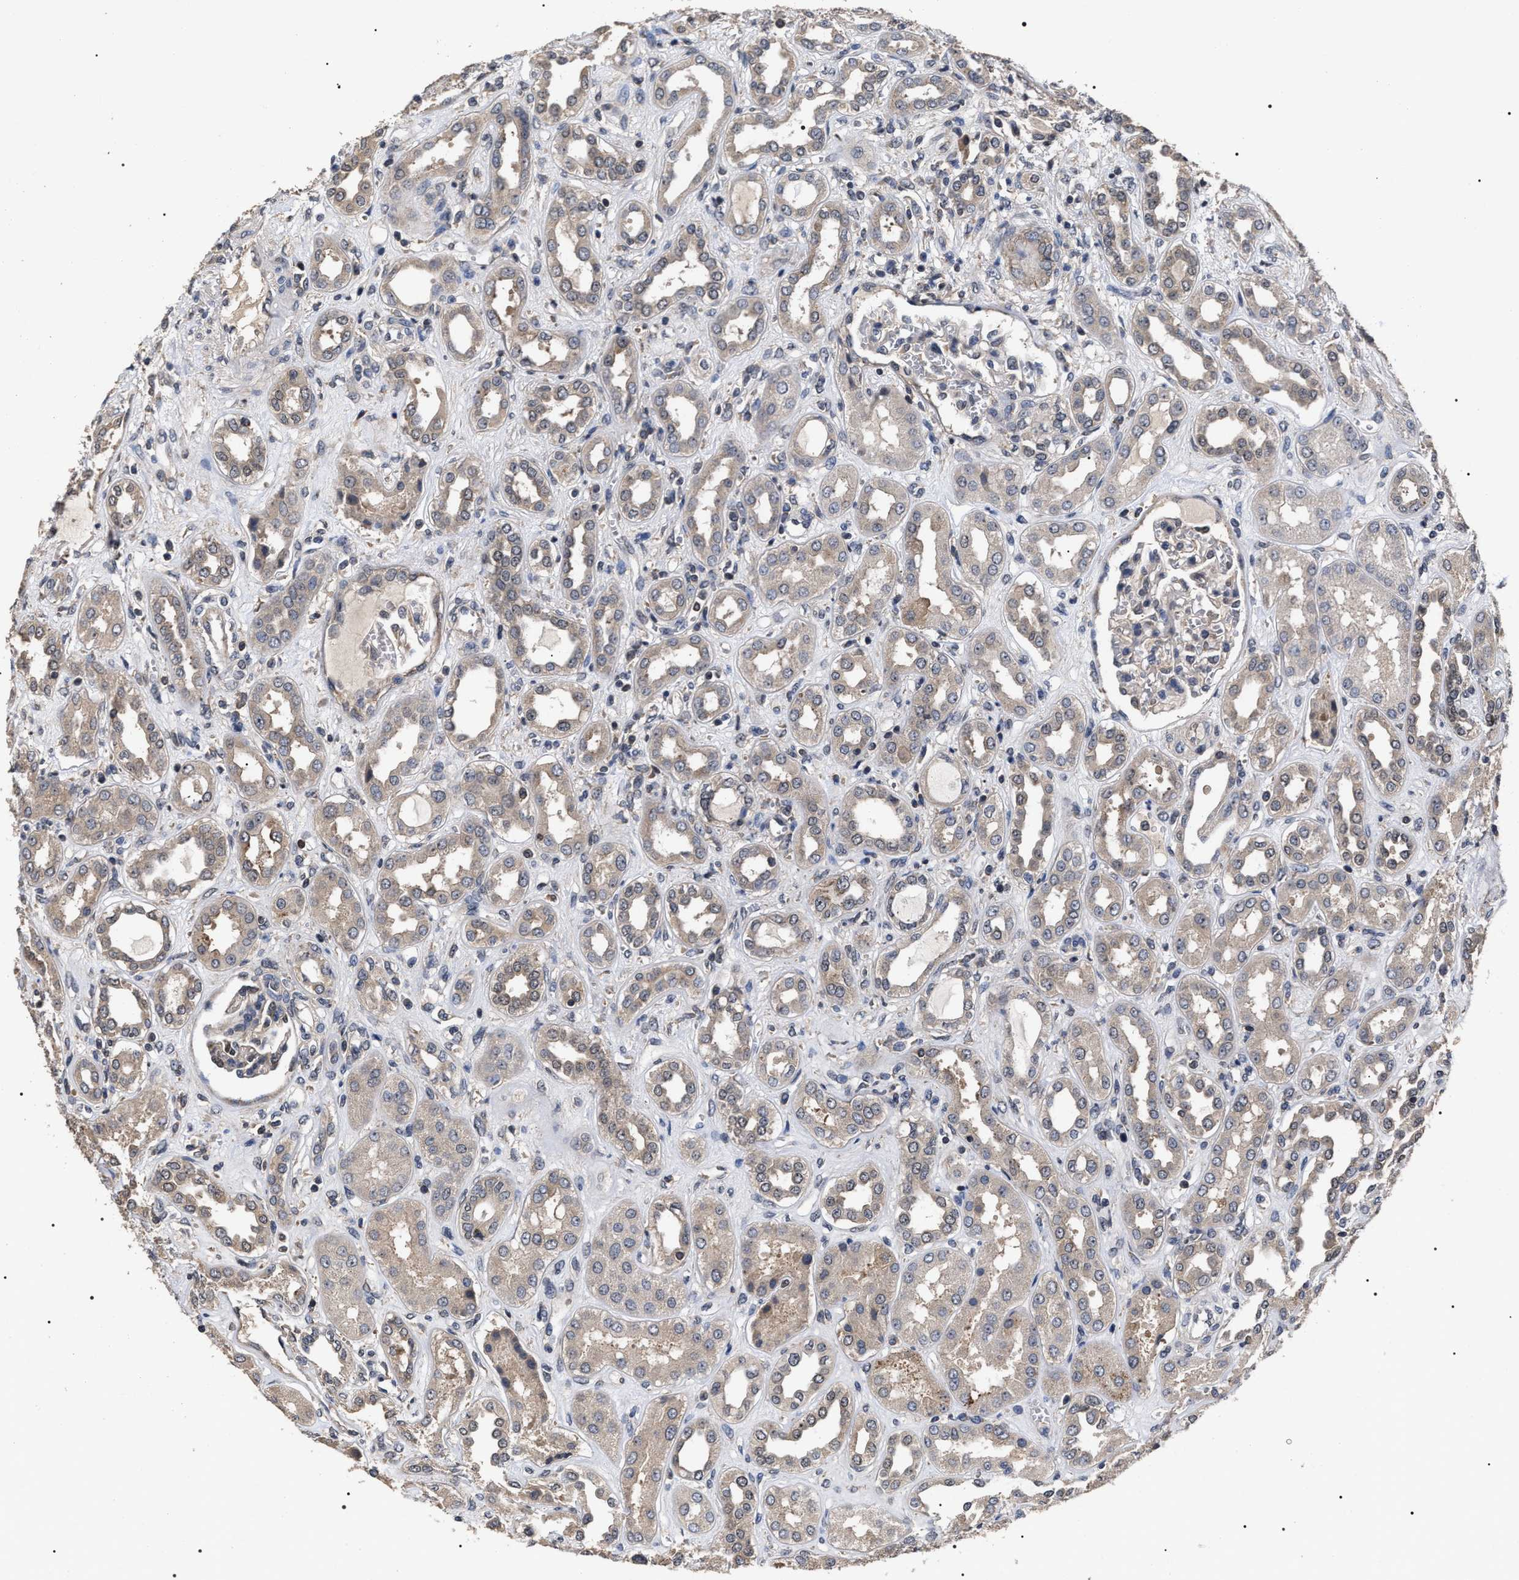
{"staining": {"intensity": "weak", "quantity": "25%-75%", "location": "cytoplasmic/membranous"}, "tissue": "kidney", "cell_type": "Cells in glomeruli", "image_type": "normal", "snomed": [{"axis": "morphology", "description": "Normal tissue, NOS"}, {"axis": "topography", "description": "Kidney"}], "caption": "Immunohistochemical staining of normal kidney displays 25%-75% levels of weak cytoplasmic/membranous protein expression in approximately 25%-75% of cells in glomeruli.", "gene": "UPF3A", "patient": {"sex": "male", "age": 59}}